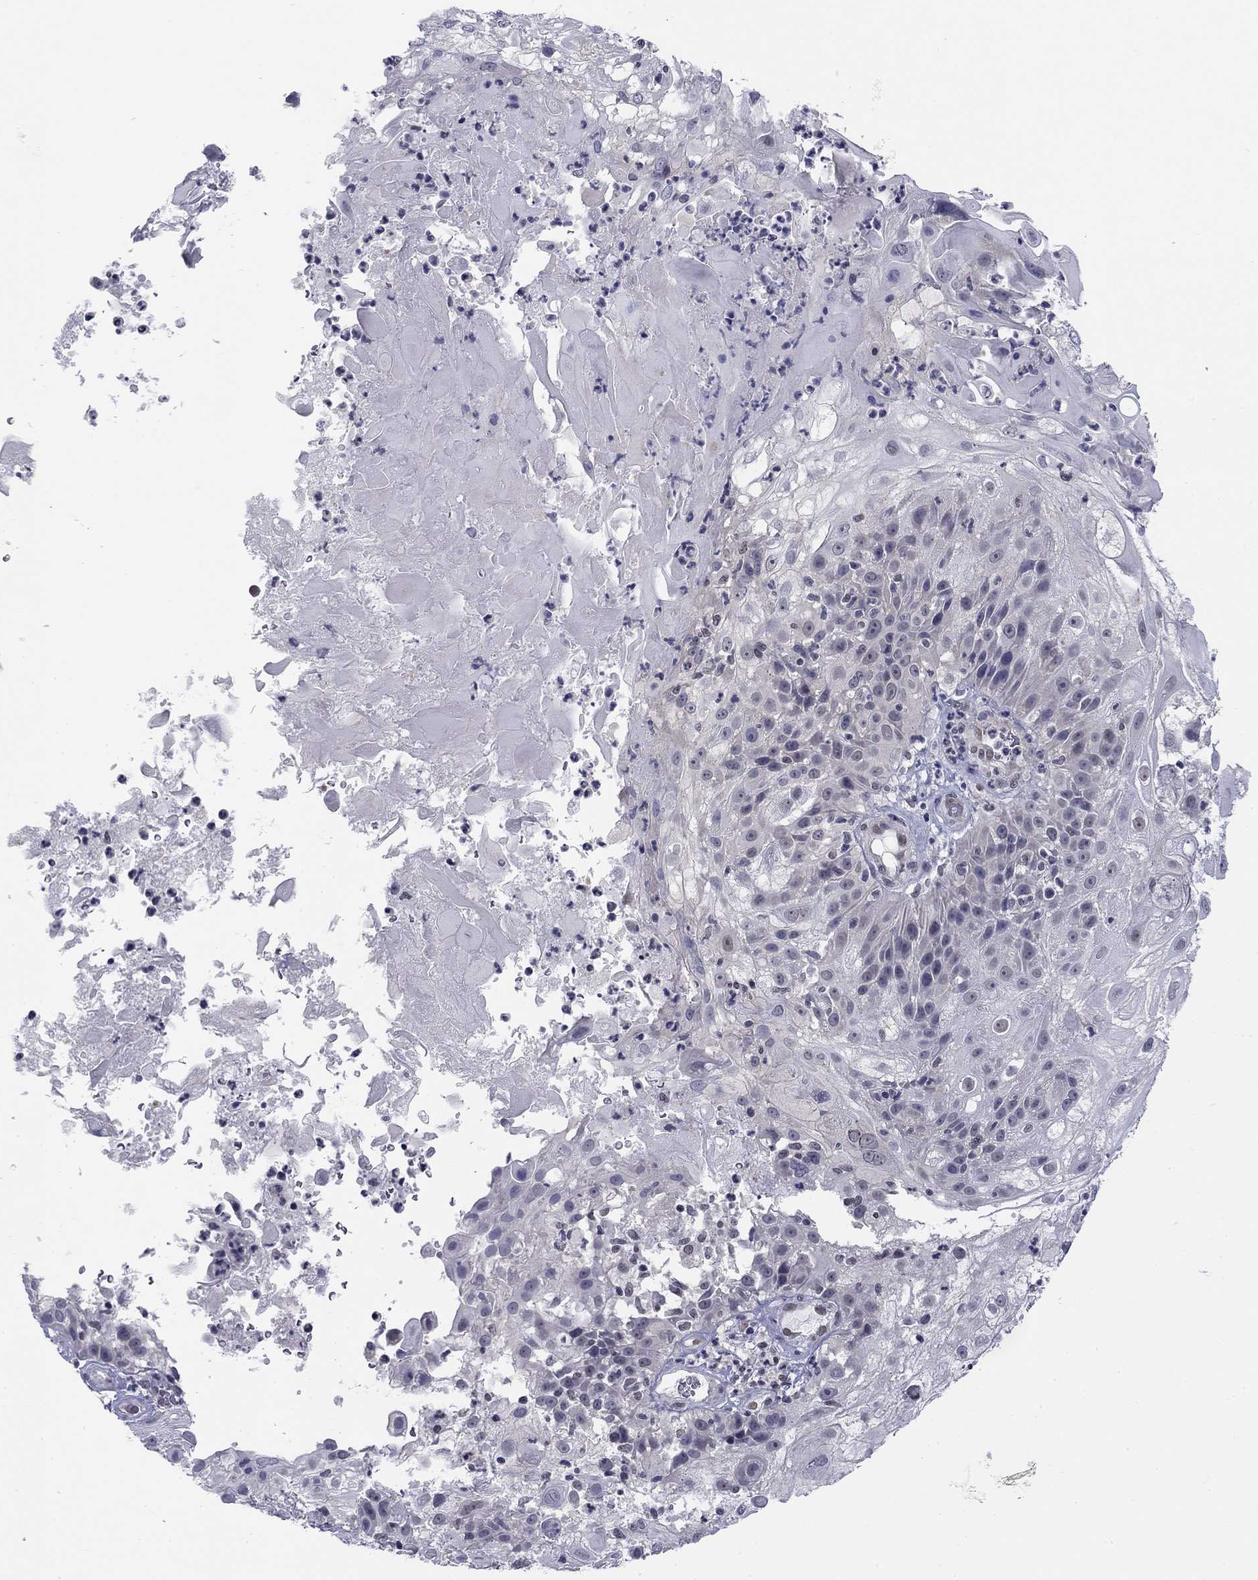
{"staining": {"intensity": "negative", "quantity": "none", "location": "none"}, "tissue": "skin cancer", "cell_type": "Tumor cells", "image_type": "cancer", "snomed": [{"axis": "morphology", "description": "Normal tissue, NOS"}, {"axis": "morphology", "description": "Squamous cell carcinoma, NOS"}, {"axis": "topography", "description": "Skin"}], "caption": "Tumor cells show no significant protein positivity in skin cancer (squamous cell carcinoma). (Immunohistochemistry, brightfield microscopy, high magnification).", "gene": "TIGD4", "patient": {"sex": "female", "age": 83}}